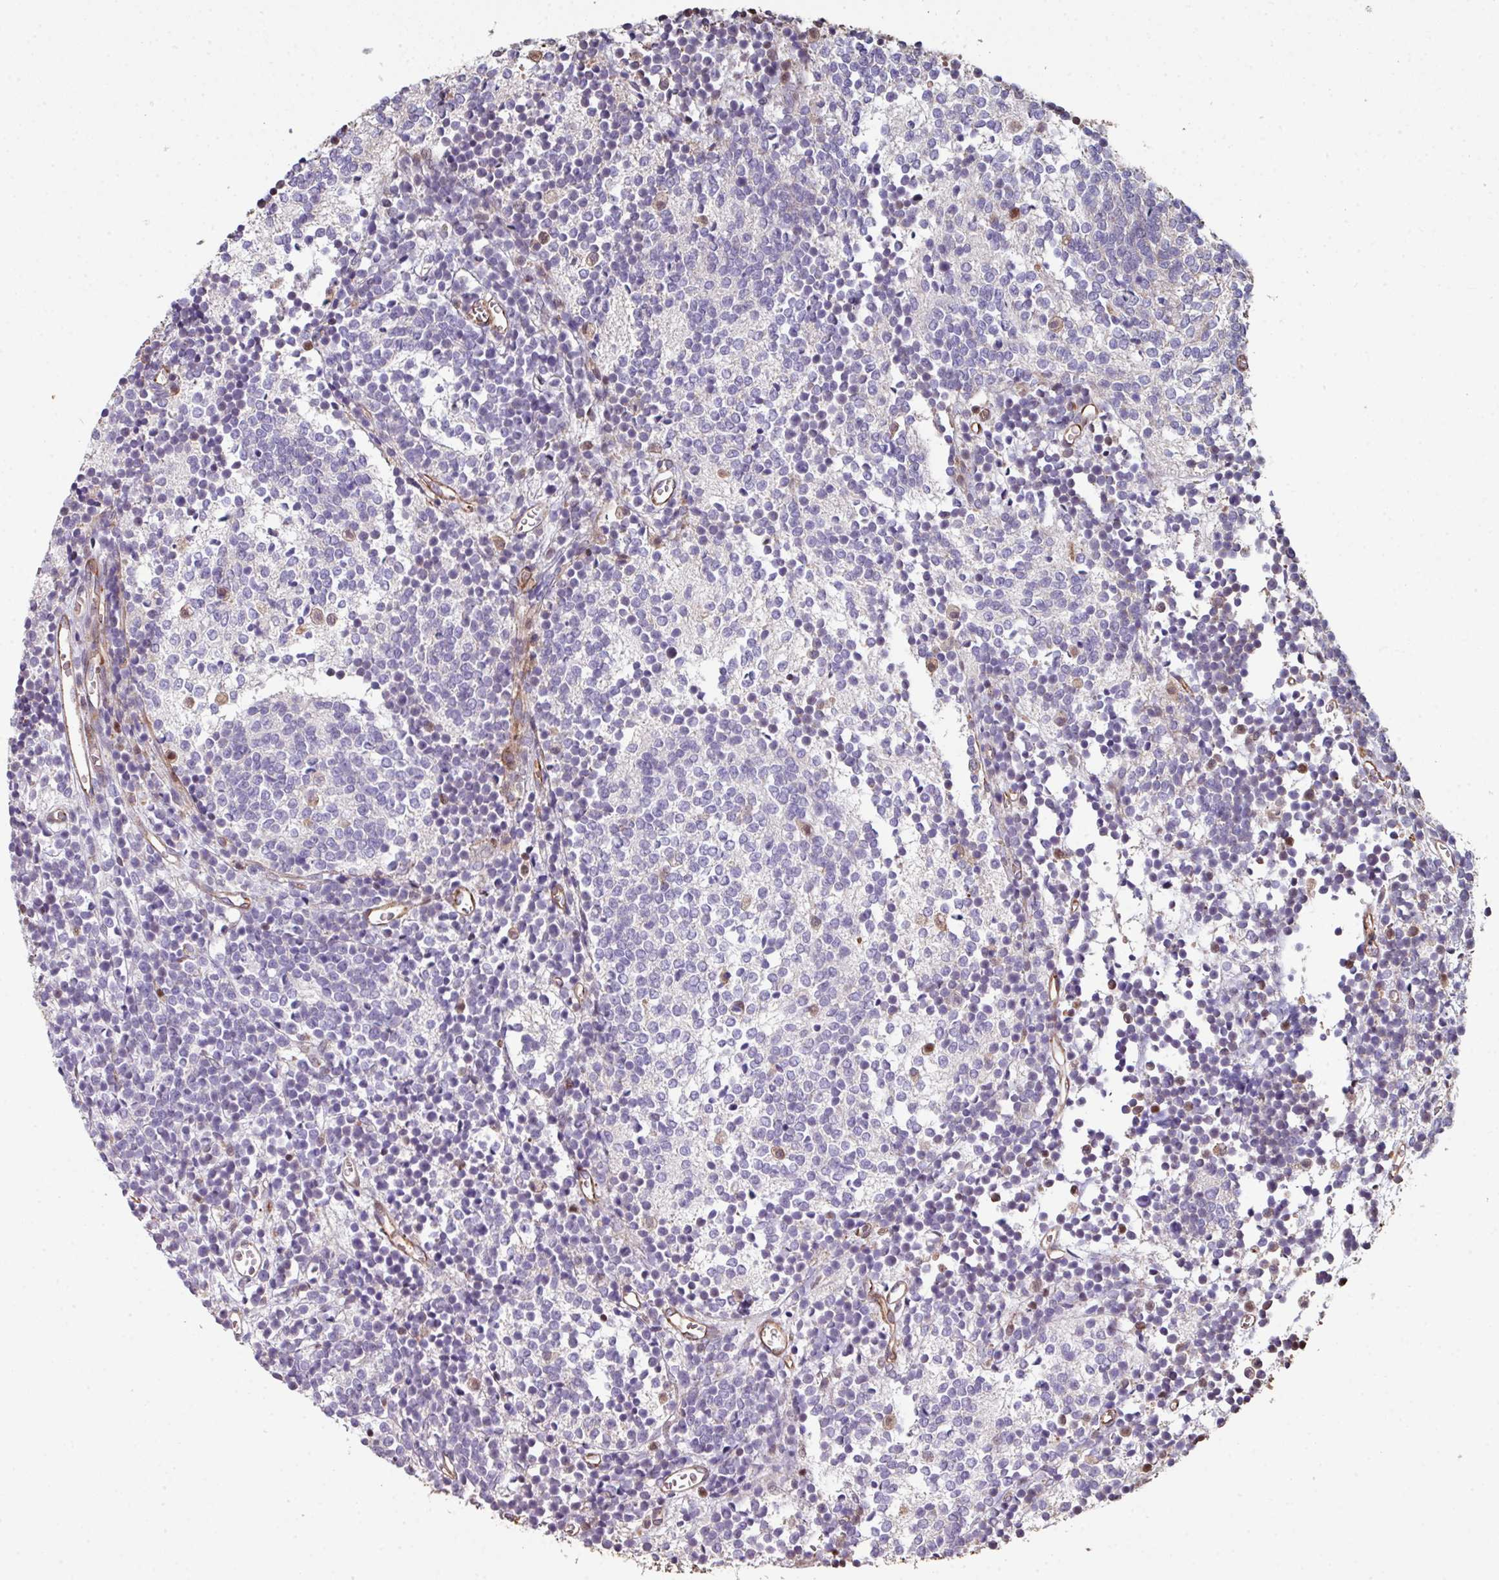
{"staining": {"intensity": "negative", "quantity": "none", "location": "none"}, "tissue": "glioma", "cell_type": "Tumor cells", "image_type": "cancer", "snomed": [{"axis": "morphology", "description": "Glioma, malignant, Low grade"}, {"axis": "topography", "description": "Brain"}], "caption": "An immunohistochemistry (IHC) micrograph of glioma is shown. There is no staining in tumor cells of glioma.", "gene": "ANO9", "patient": {"sex": "female", "age": 1}}